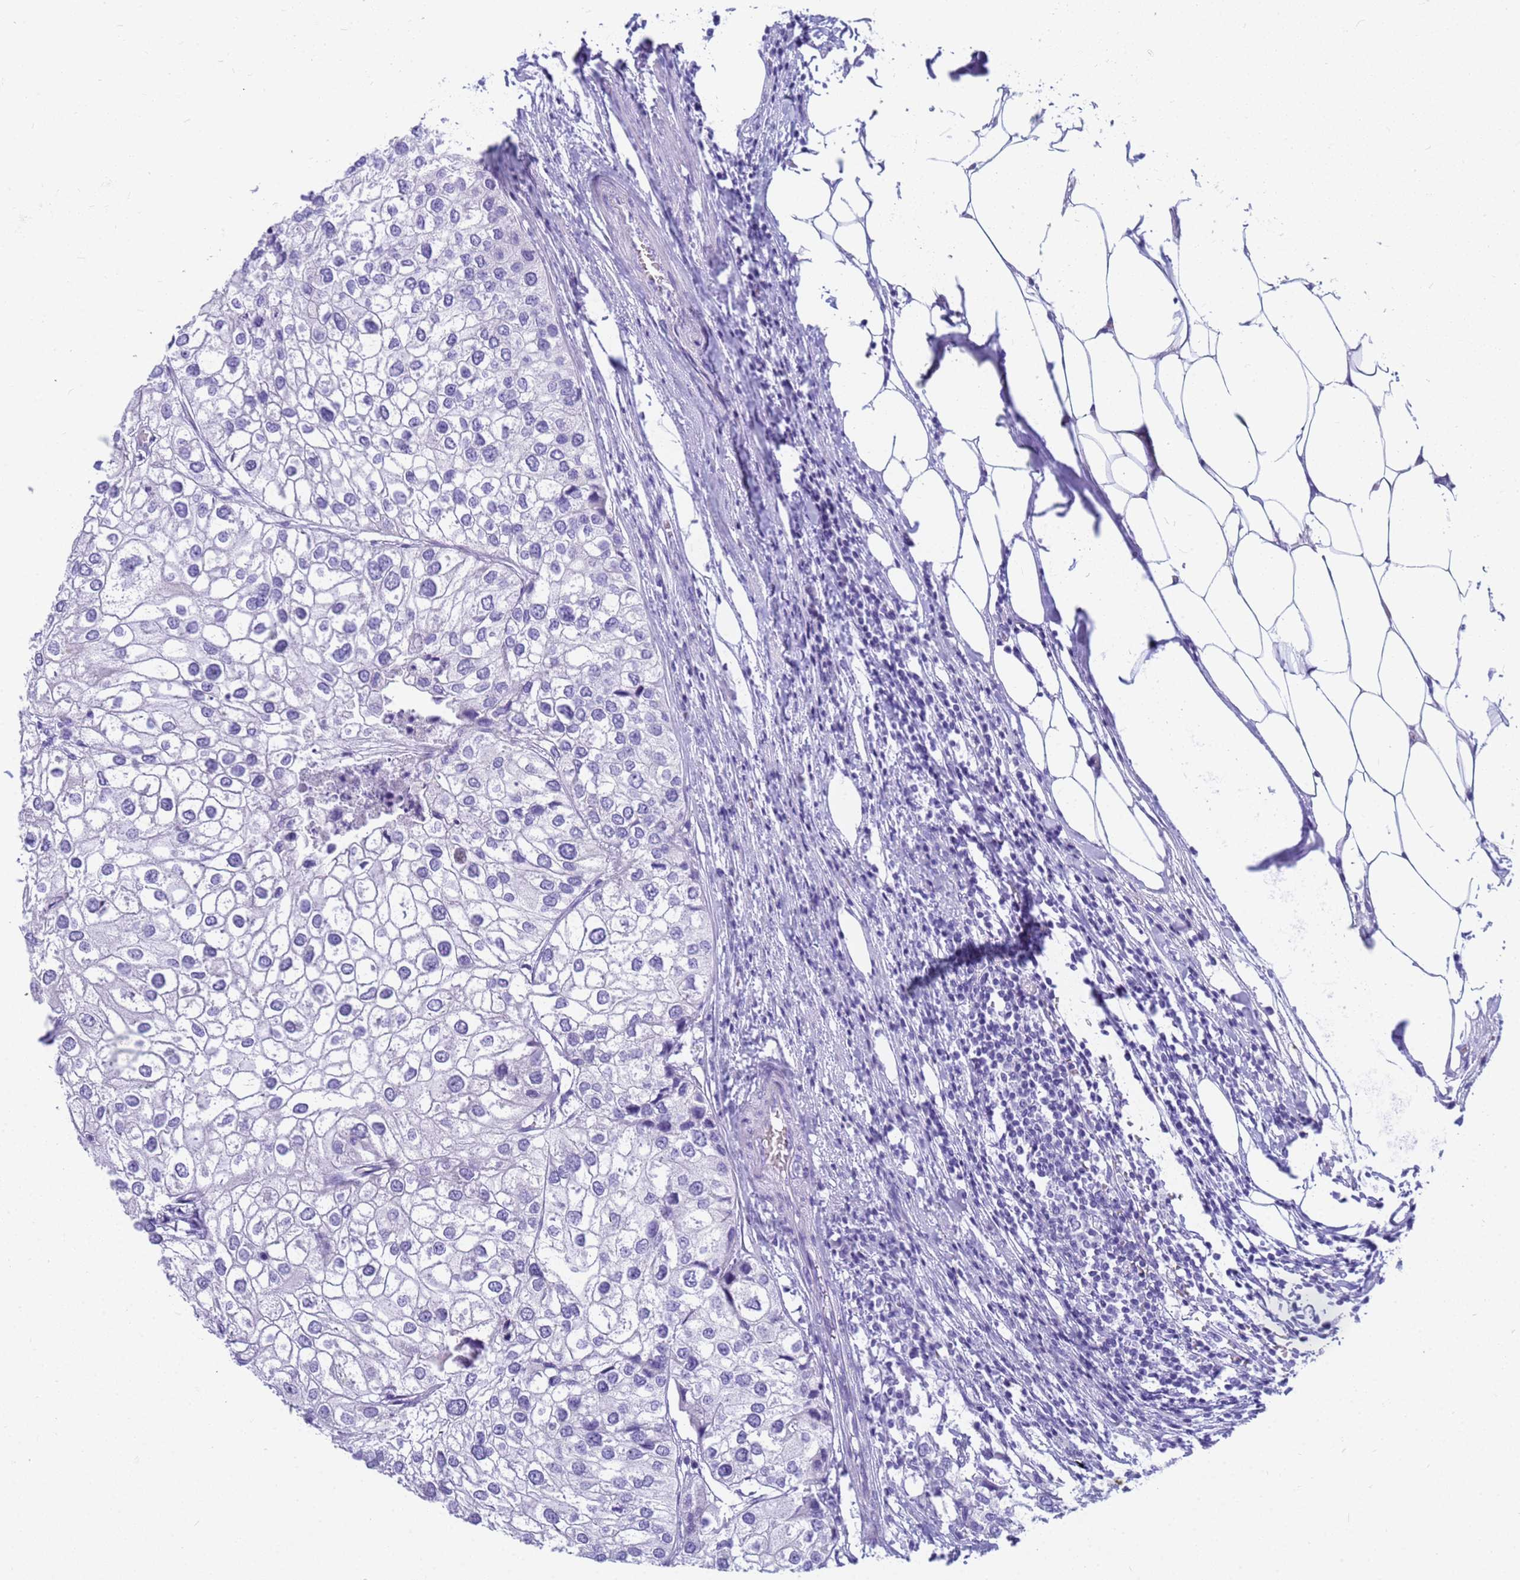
{"staining": {"intensity": "negative", "quantity": "none", "location": "none"}, "tissue": "urothelial cancer", "cell_type": "Tumor cells", "image_type": "cancer", "snomed": [{"axis": "morphology", "description": "Urothelial carcinoma, High grade"}, {"axis": "topography", "description": "Urinary bladder"}], "caption": "The IHC photomicrograph has no significant staining in tumor cells of urothelial cancer tissue.", "gene": "RNASE2", "patient": {"sex": "male", "age": 64}}